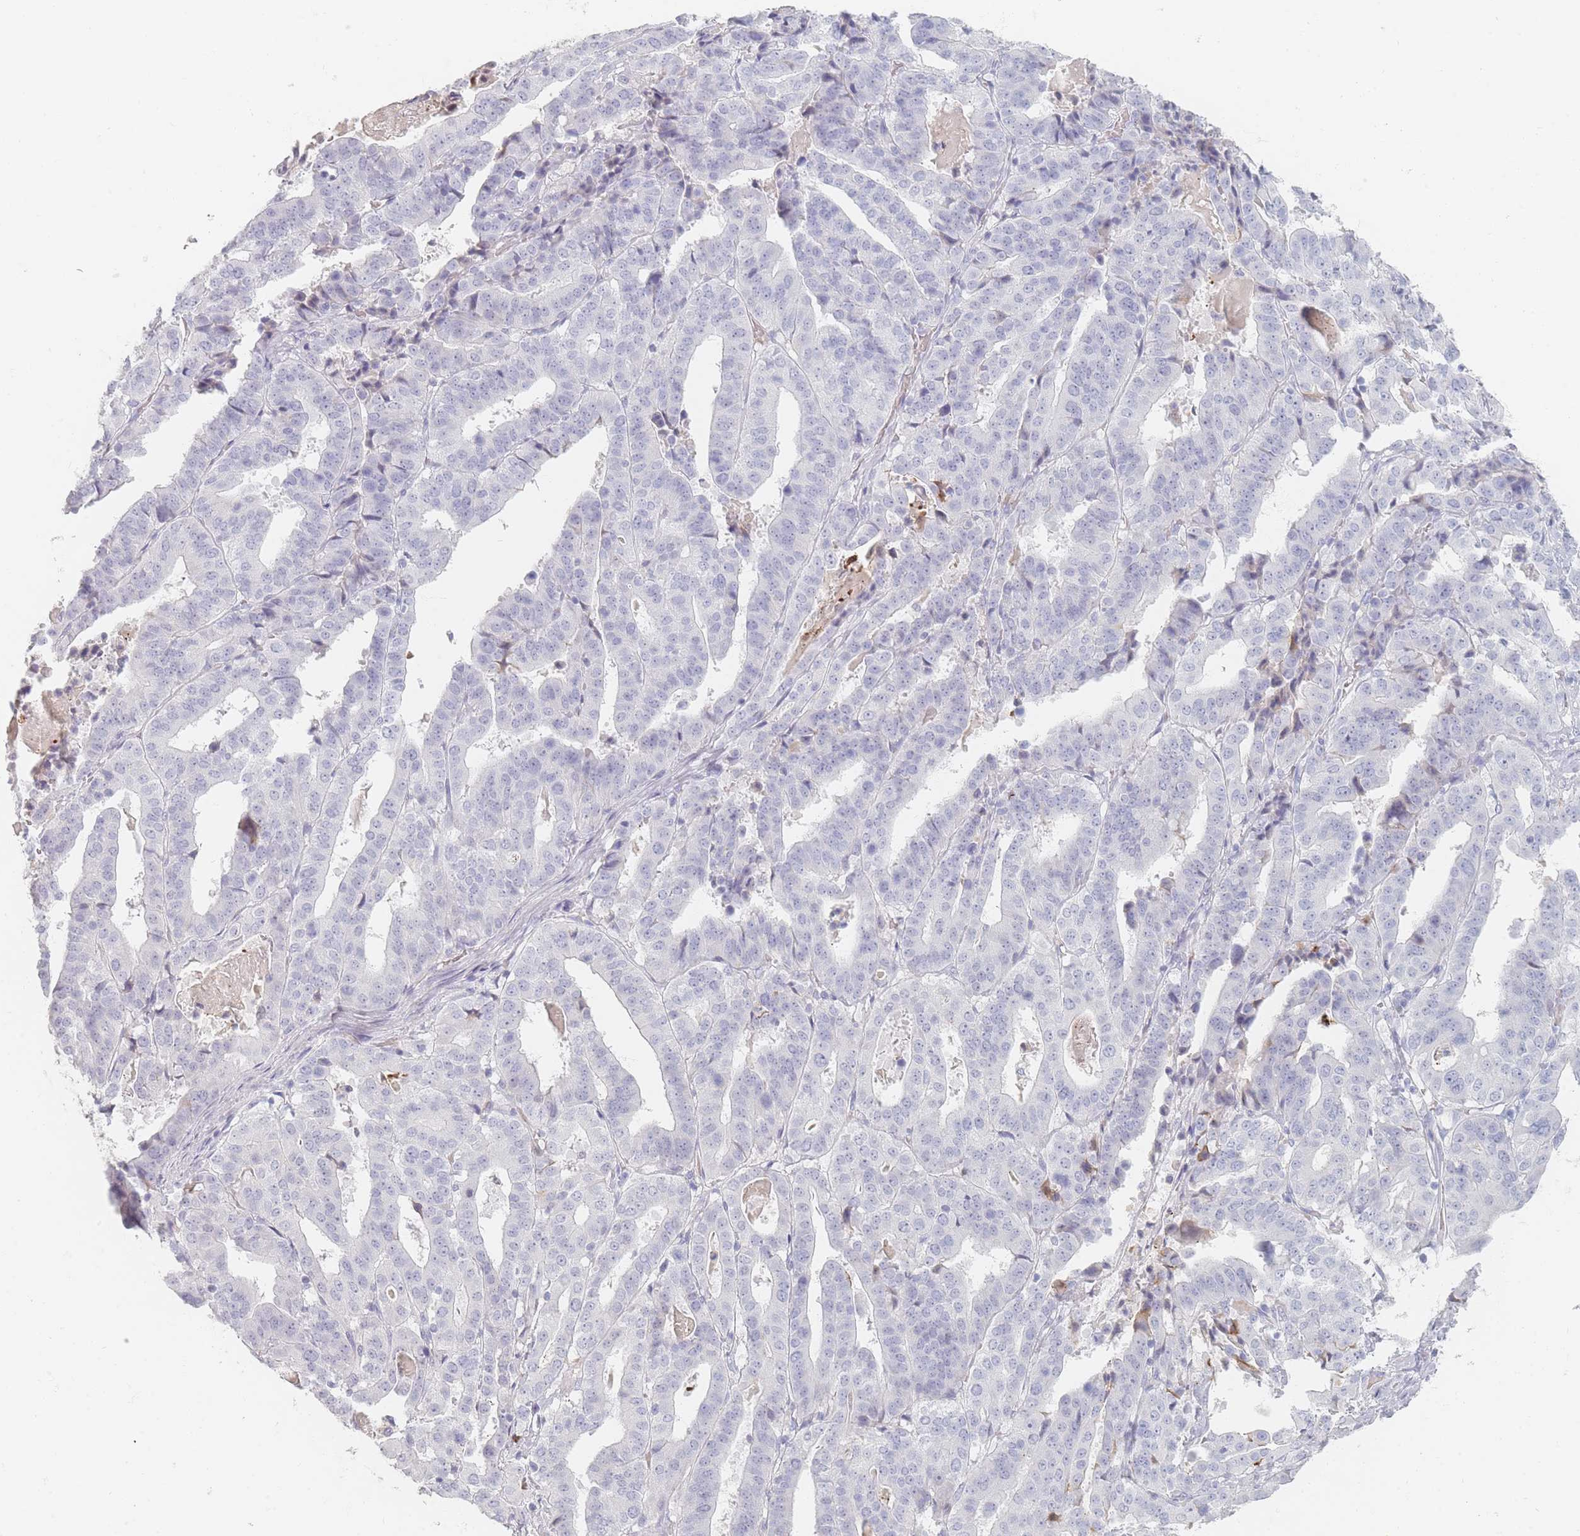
{"staining": {"intensity": "negative", "quantity": "none", "location": "none"}, "tissue": "stomach cancer", "cell_type": "Tumor cells", "image_type": "cancer", "snomed": [{"axis": "morphology", "description": "Adenocarcinoma, NOS"}, {"axis": "topography", "description": "Stomach"}], "caption": "Photomicrograph shows no significant protein expression in tumor cells of stomach cancer (adenocarcinoma).", "gene": "HELZ2", "patient": {"sex": "male", "age": 48}}